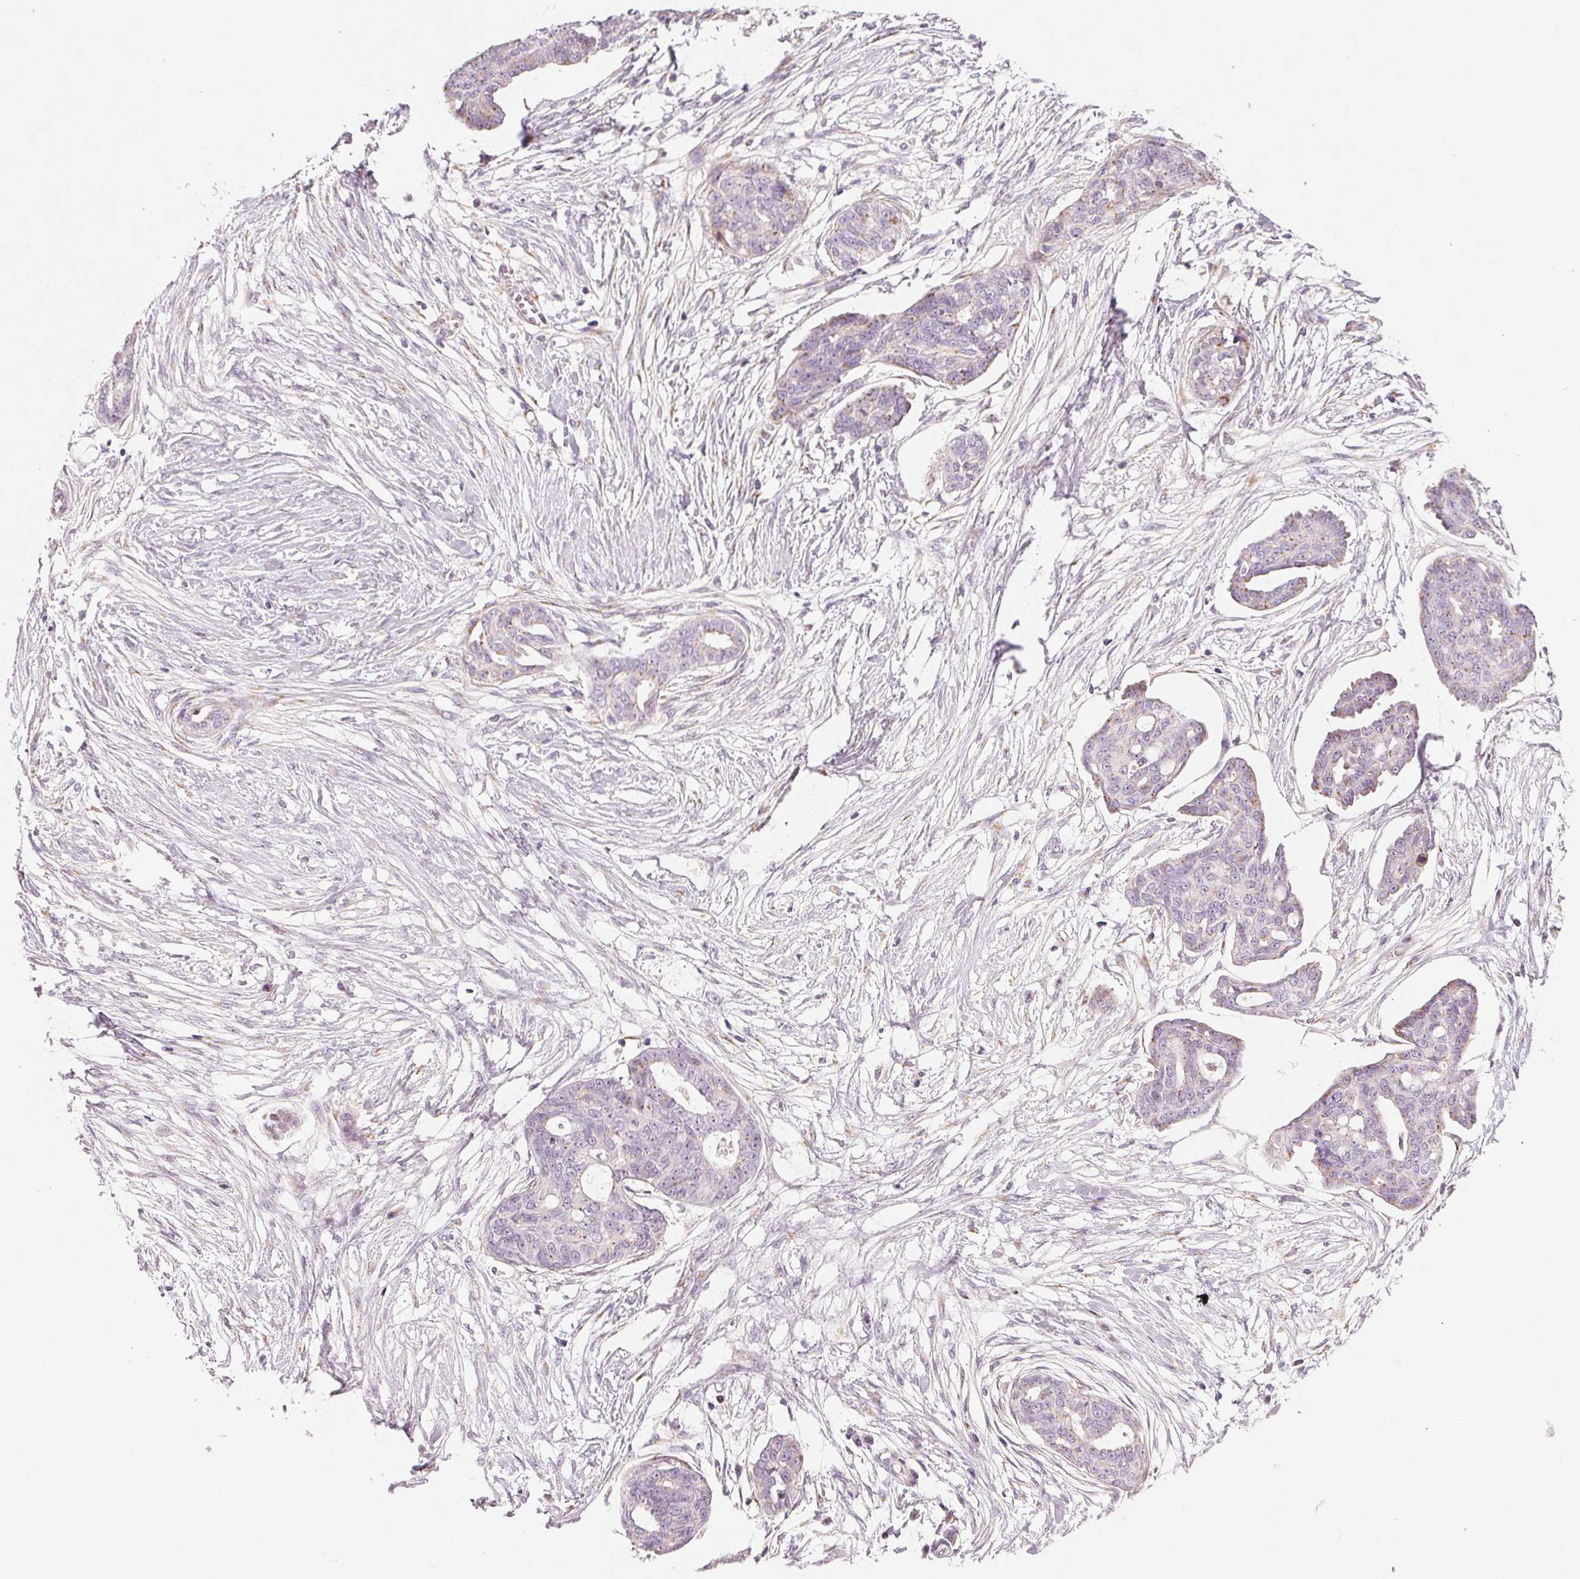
{"staining": {"intensity": "negative", "quantity": "none", "location": "none"}, "tissue": "ovarian cancer", "cell_type": "Tumor cells", "image_type": "cancer", "snomed": [{"axis": "morphology", "description": "Cystadenocarcinoma, serous, NOS"}, {"axis": "topography", "description": "Ovary"}], "caption": "Ovarian serous cystadenocarcinoma was stained to show a protein in brown. There is no significant staining in tumor cells.", "gene": "DRAM2", "patient": {"sex": "female", "age": 71}}